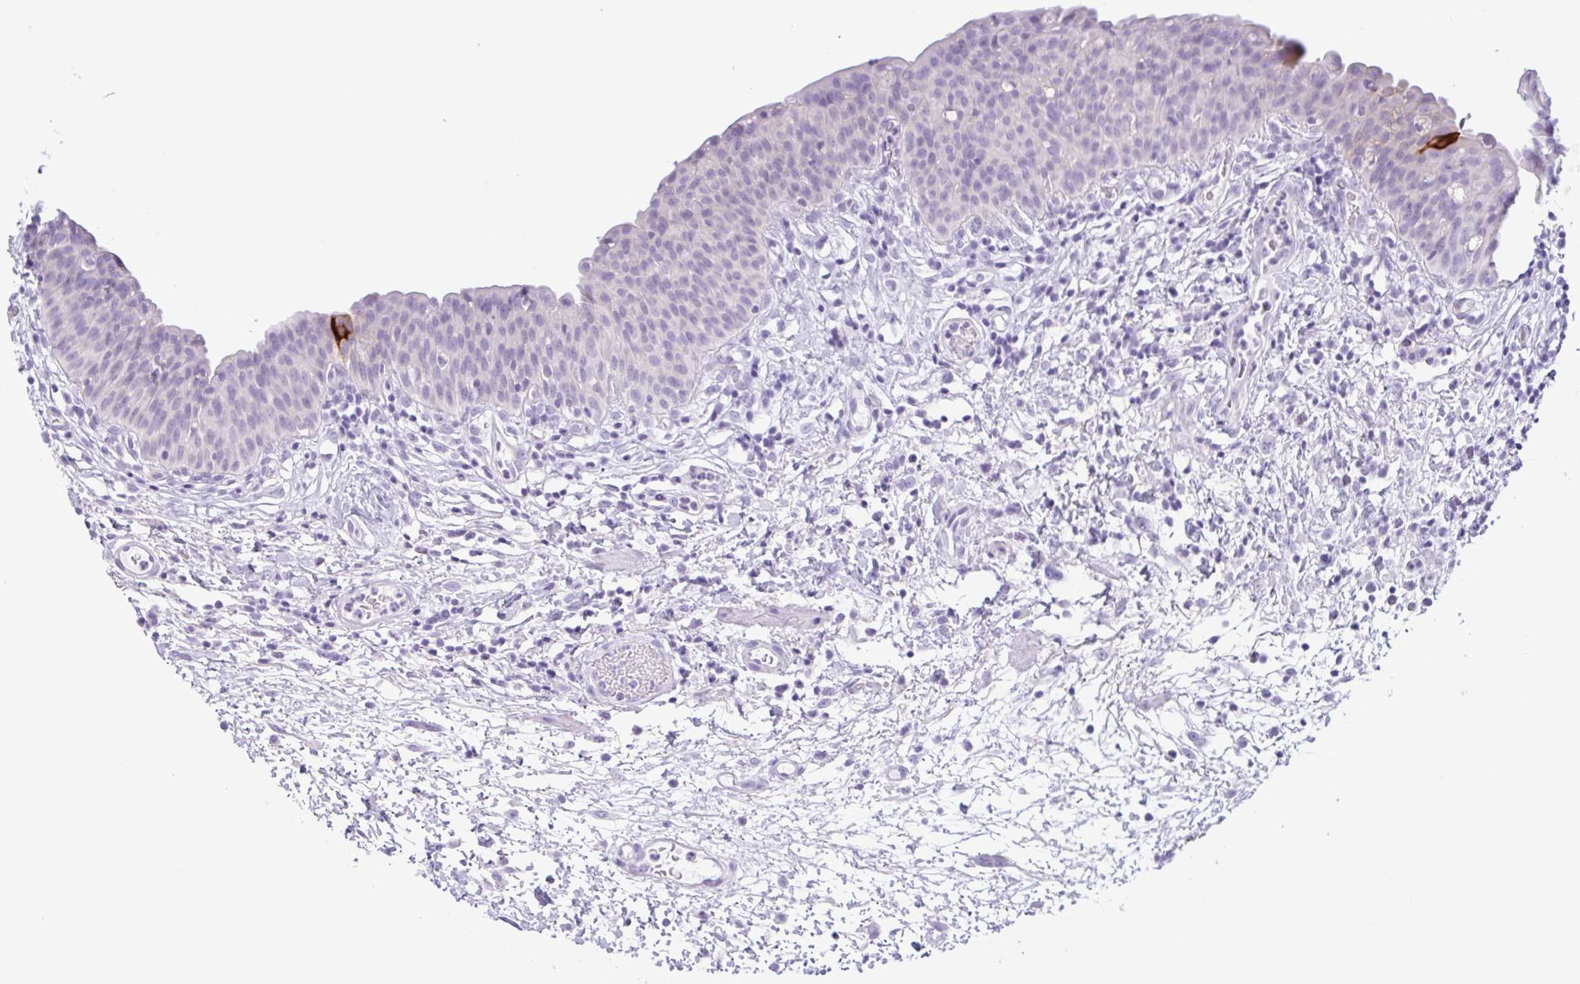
{"staining": {"intensity": "strong", "quantity": "<25%", "location": "cytoplasmic/membranous"}, "tissue": "urinary bladder", "cell_type": "Urothelial cells", "image_type": "normal", "snomed": [{"axis": "morphology", "description": "Normal tissue, NOS"}, {"axis": "morphology", "description": "Inflammation, NOS"}, {"axis": "topography", "description": "Urinary bladder"}], "caption": "IHC micrograph of normal urinary bladder stained for a protein (brown), which demonstrates medium levels of strong cytoplasmic/membranous positivity in approximately <25% of urothelial cells.", "gene": "CTSE", "patient": {"sex": "male", "age": 57}}